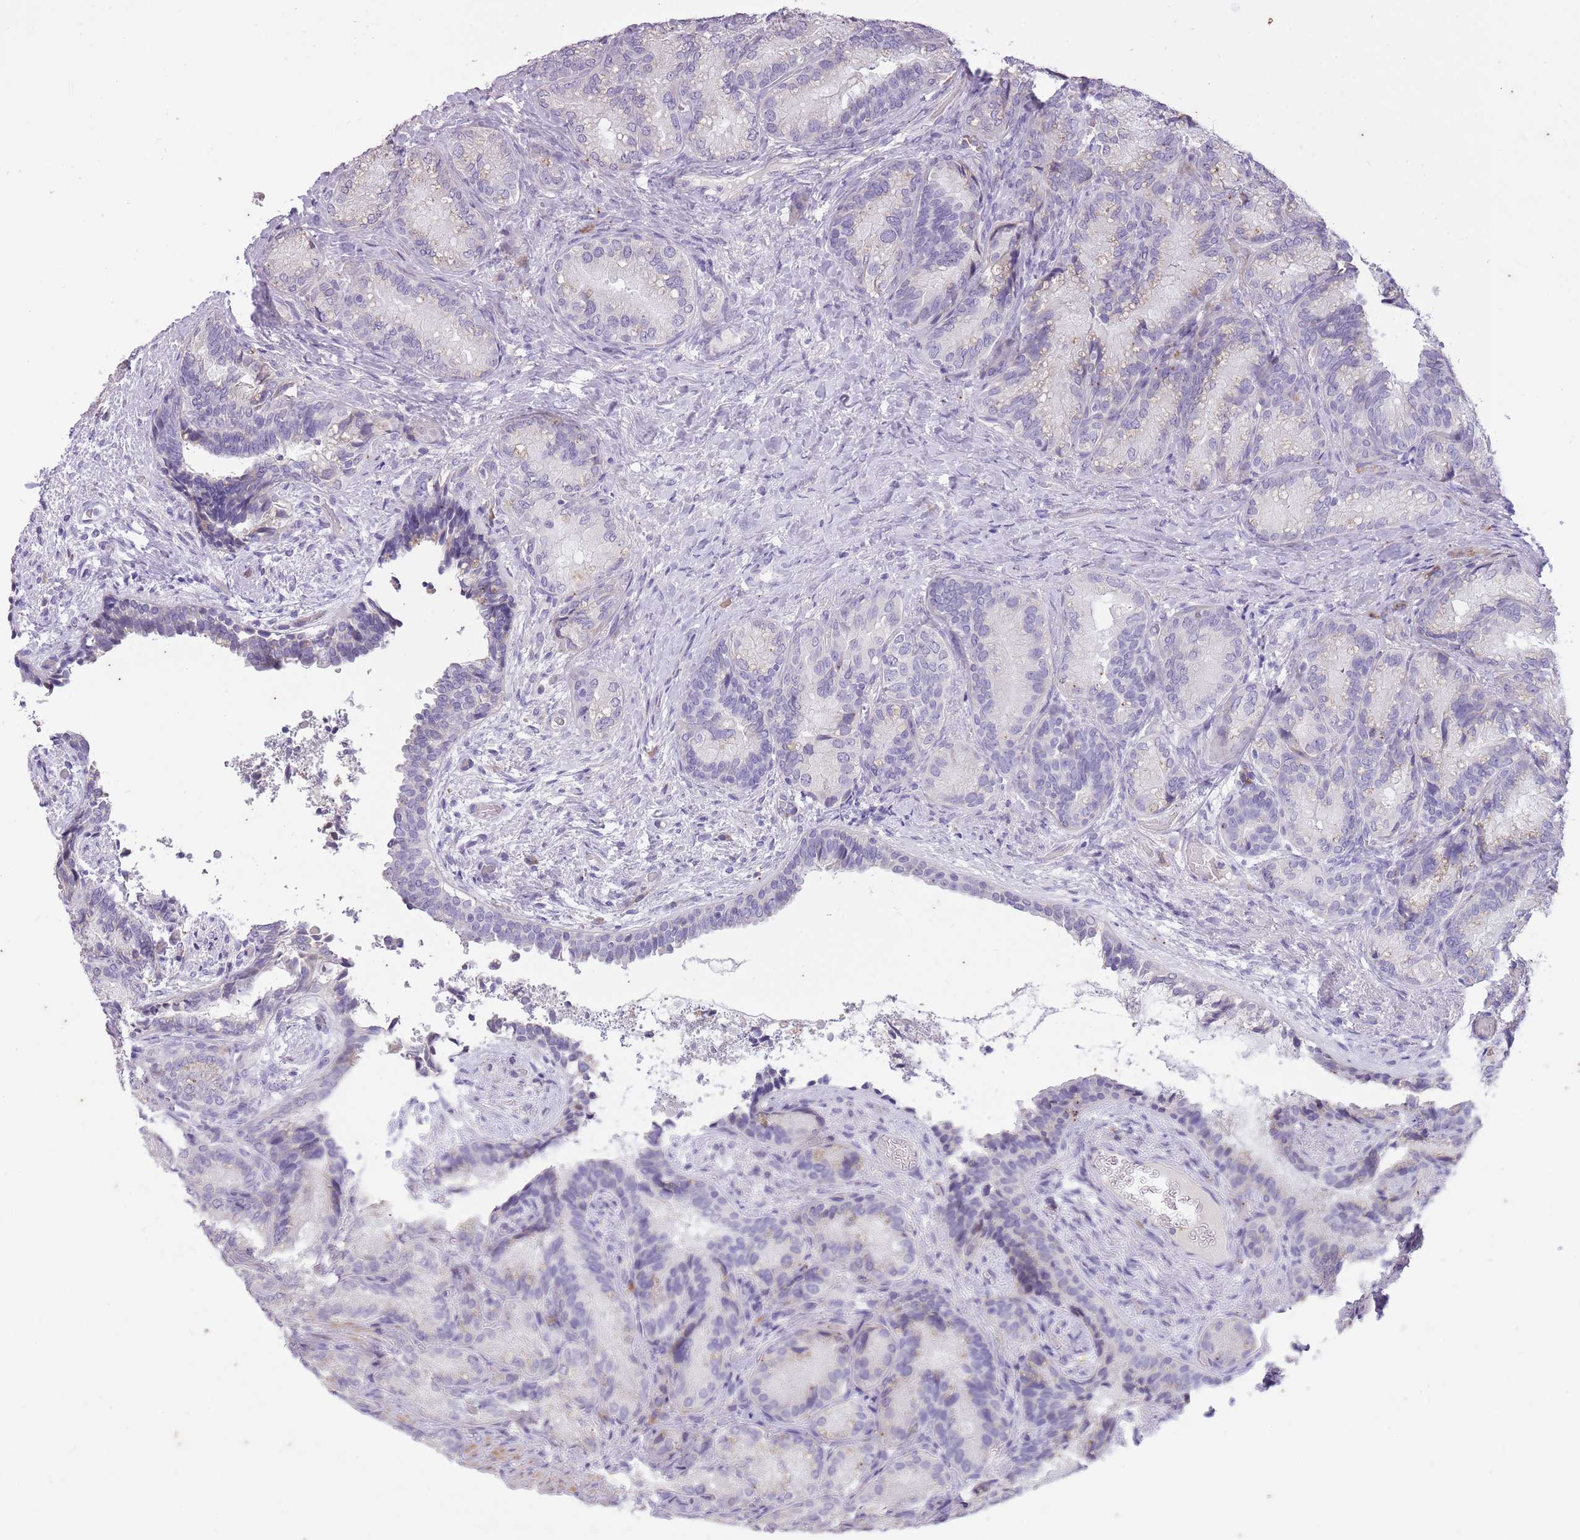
{"staining": {"intensity": "negative", "quantity": "none", "location": "none"}, "tissue": "seminal vesicle", "cell_type": "Glandular cells", "image_type": "normal", "snomed": [{"axis": "morphology", "description": "Normal tissue, NOS"}, {"axis": "topography", "description": "Seminal veicle"}], "caption": "Human seminal vesicle stained for a protein using immunohistochemistry displays no positivity in glandular cells.", "gene": "CNTNAP3B", "patient": {"sex": "male", "age": 58}}